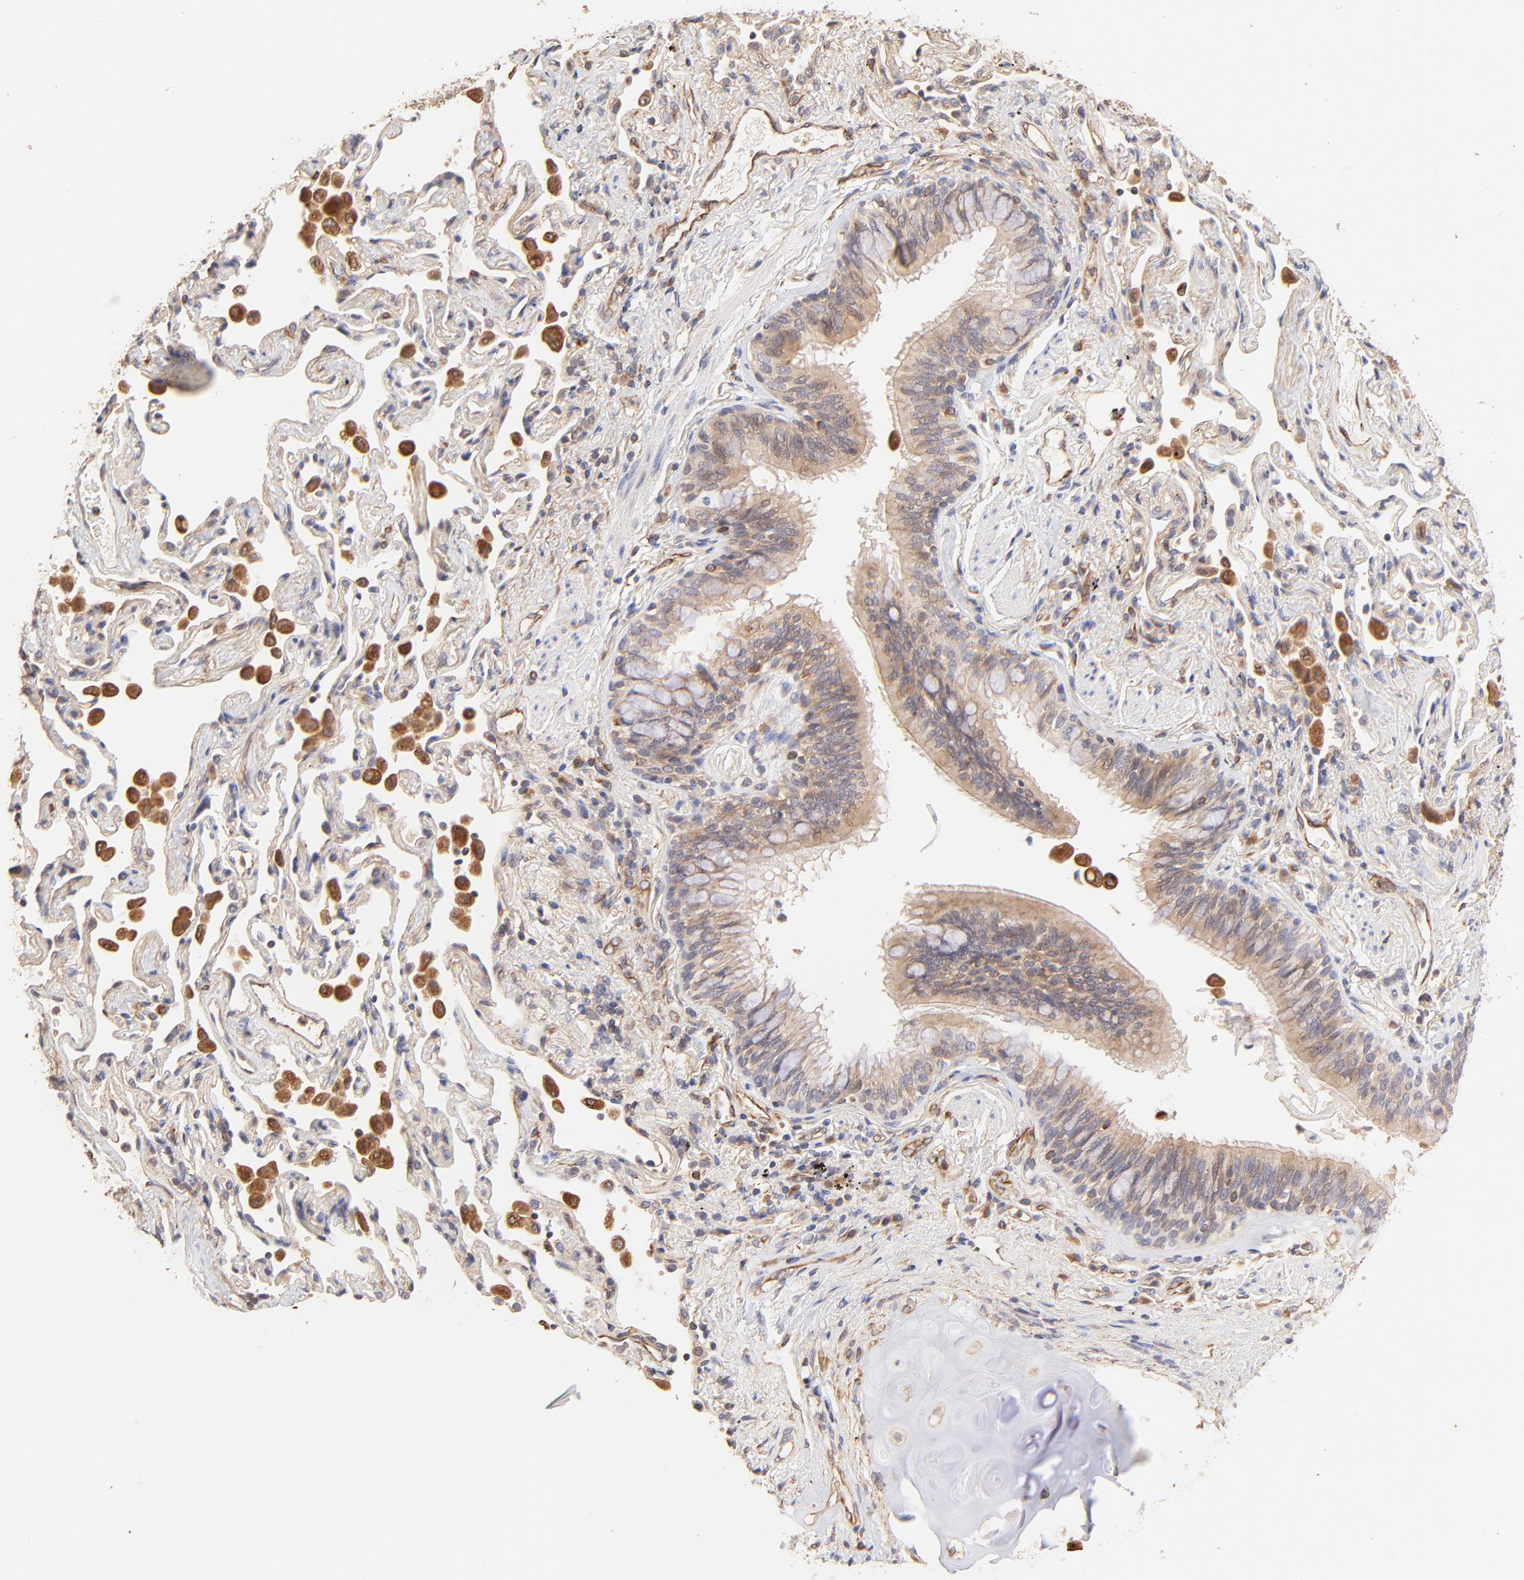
{"staining": {"intensity": "weak", "quantity": ">75%", "location": "cytoplasmic/membranous"}, "tissue": "lung cancer", "cell_type": "Tumor cells", "image_type": "cancer", "snomed": [{"axis": "morphology", "description": "Squamous cell carcinoma, NOS"}, {"axis": "topography", "description": "Lung"}], "caption": "This is a histology image of IHC staining of squamous cell carcinoma (lung), which shows weak expression in the cytoplasmic/membranous of tumor cells.", "gene": "TNFAIP3", "patient": {"sex": "female", "age": 67}}